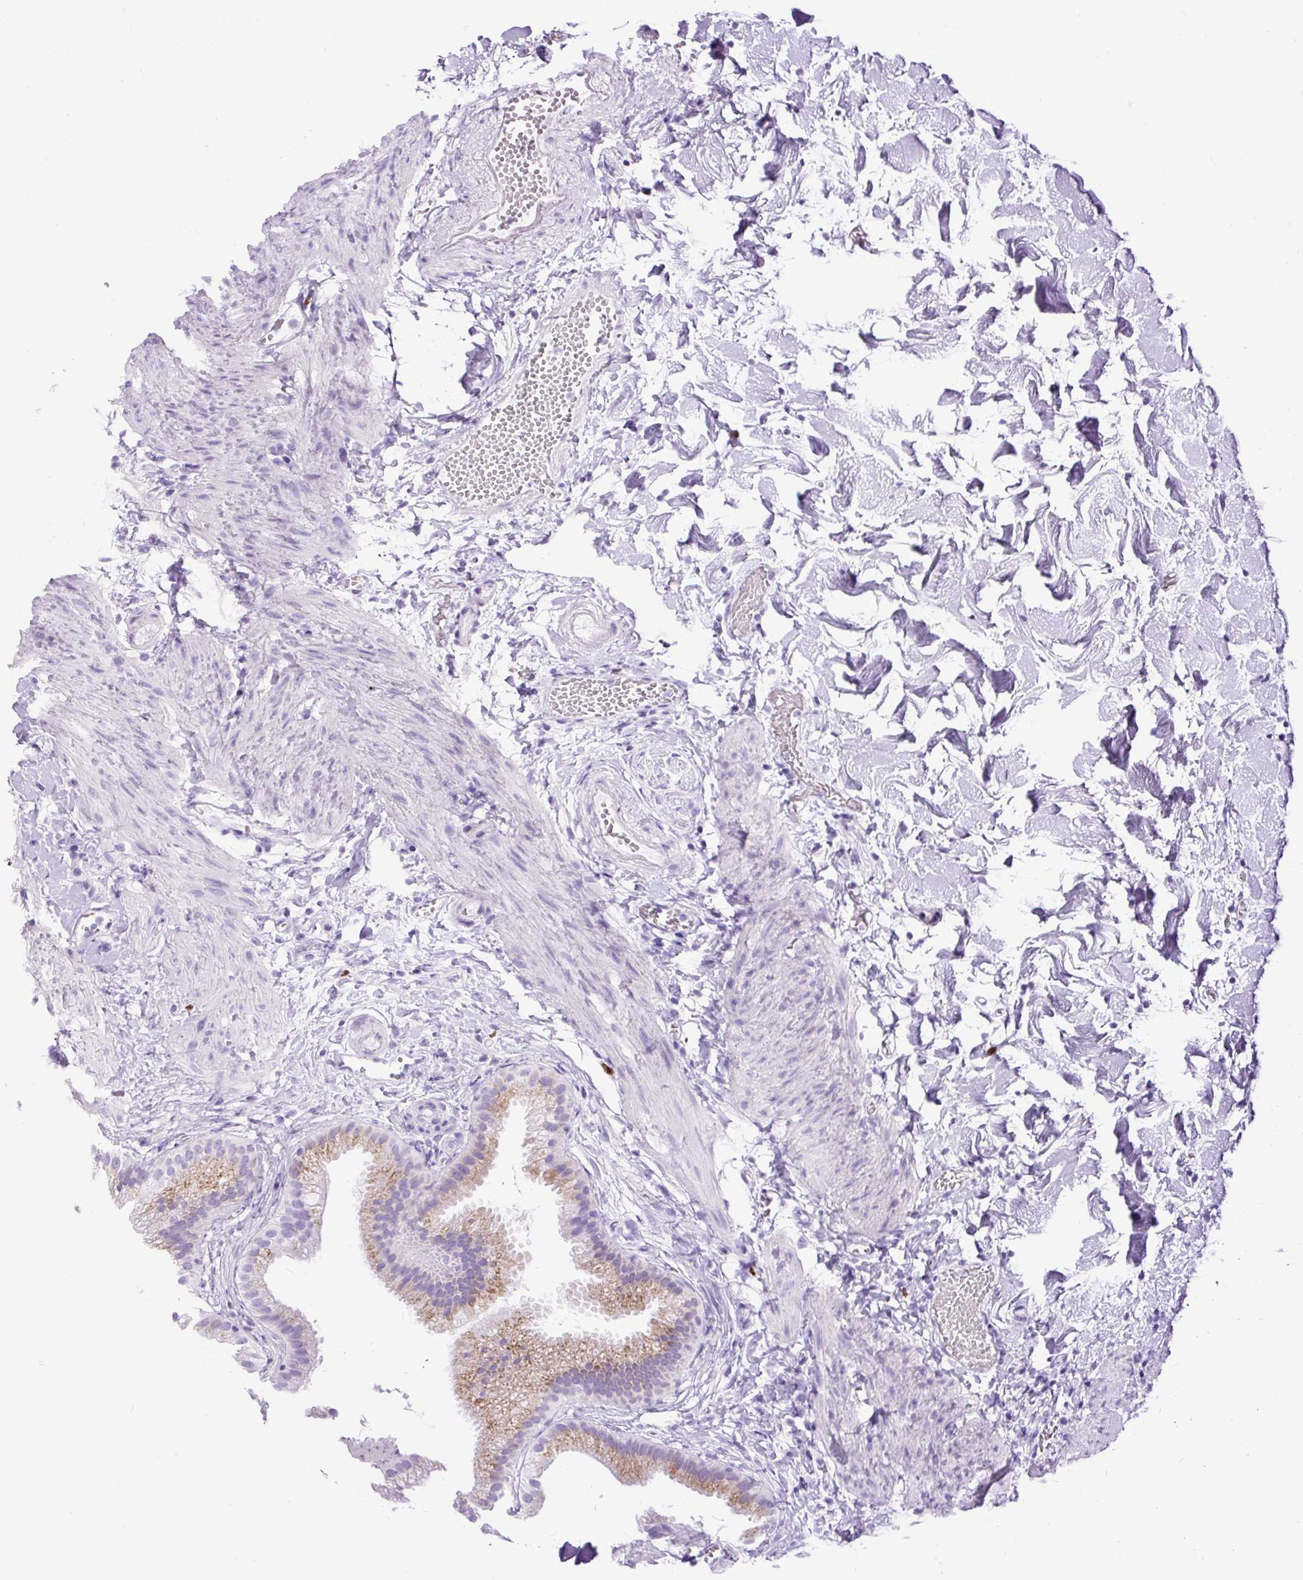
{"staining": {"intensity": "moderate", "quantity": "<25%", "location": "cytoplasmic/membranous"}, "tissue": "gallbladder", "cell_type": "Glandular cells", "image_type": "normal", "snomed": [{"axis": "morphology", "description": "Normal tissue, NOS"}, {"axis": "topography", "description": "Gallbladder"}], "caption": "DAB immunohistochemical staining of unremarkable gallbladder reveals moderate cytoplasmic/membranous protein expression in approximately <25% of glandular cells.", "gene": "RACGAP1", "patient": {"sex": "female", "age": 63}}